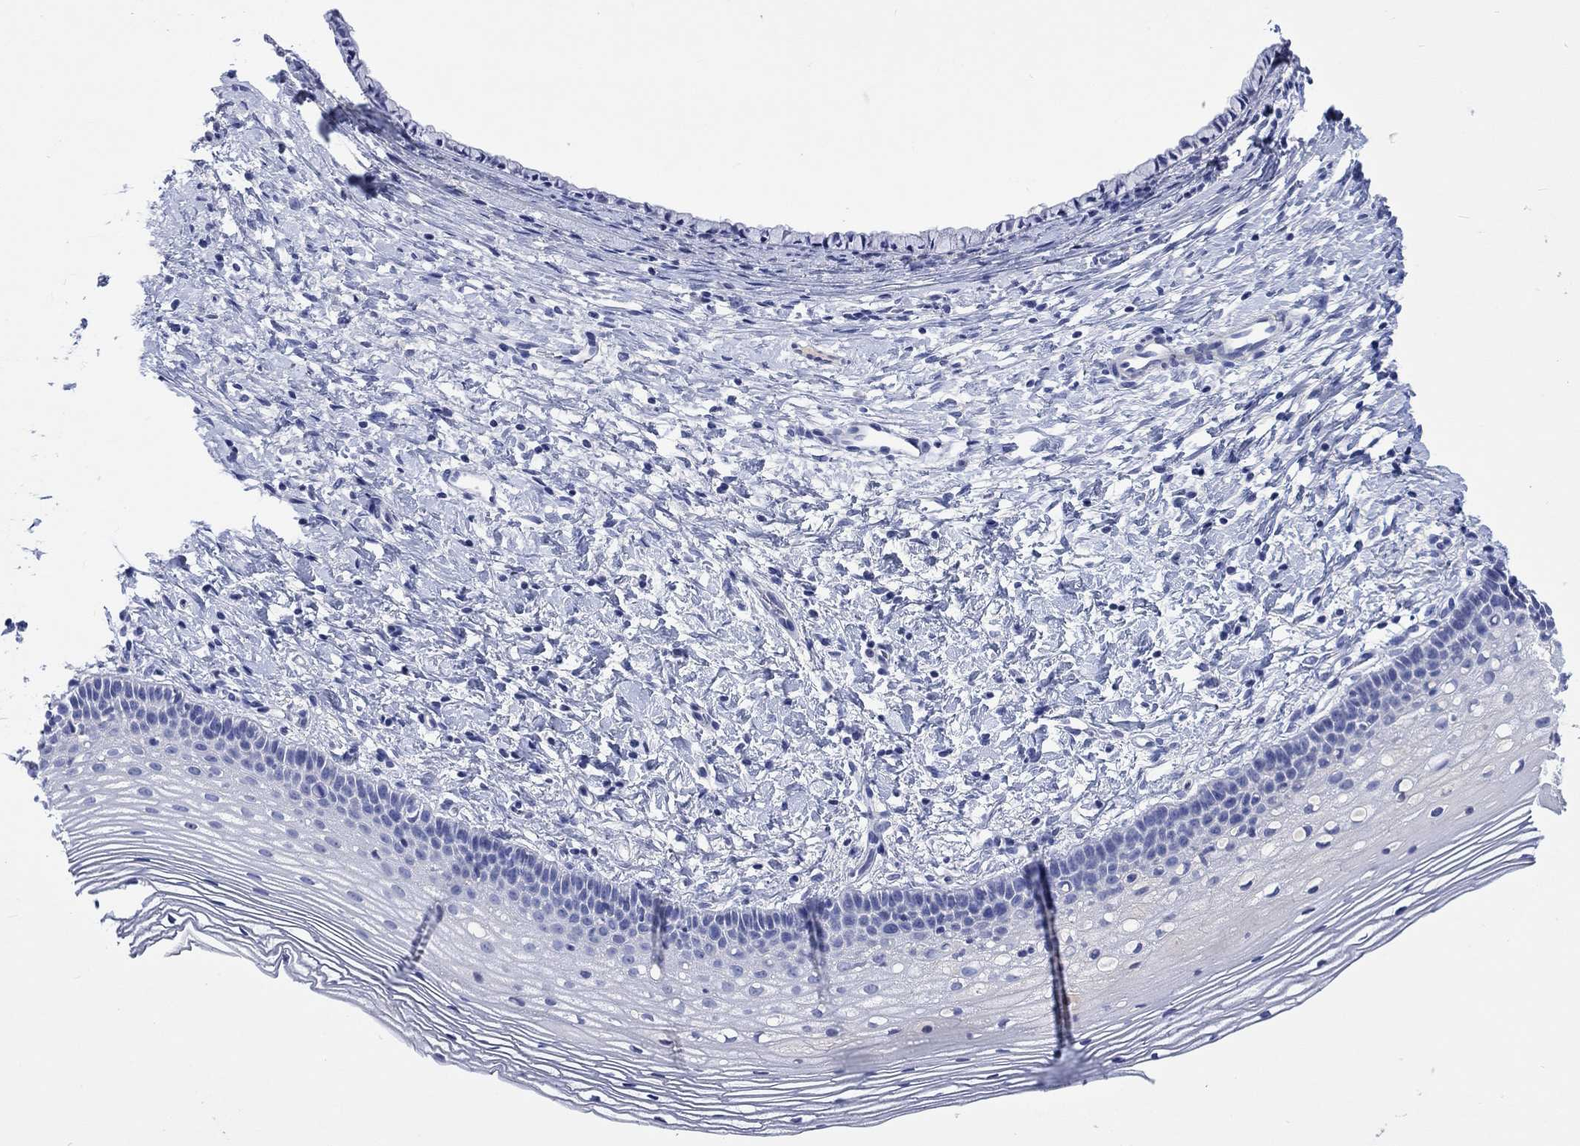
{"staining": {"intensity": "negative", "quantity": "none", "location": "none"}, "tissue": "cervix", "cell_type": "Glandular cells", "image_type": "normal", "snomed": [{"axis": "morphology", "description": "Normal tissue, NOS"}, {"axis": "topography", "description": "Cervix"}], "caption": "IHC image of unremarkable cervix: human cervix stained with DAB (3,3'-diaminobenzidine) displays no significant protein positivity in glandular cells.", "gene": "CACNG3", "patient": {"sex": "female", "age": 39}}